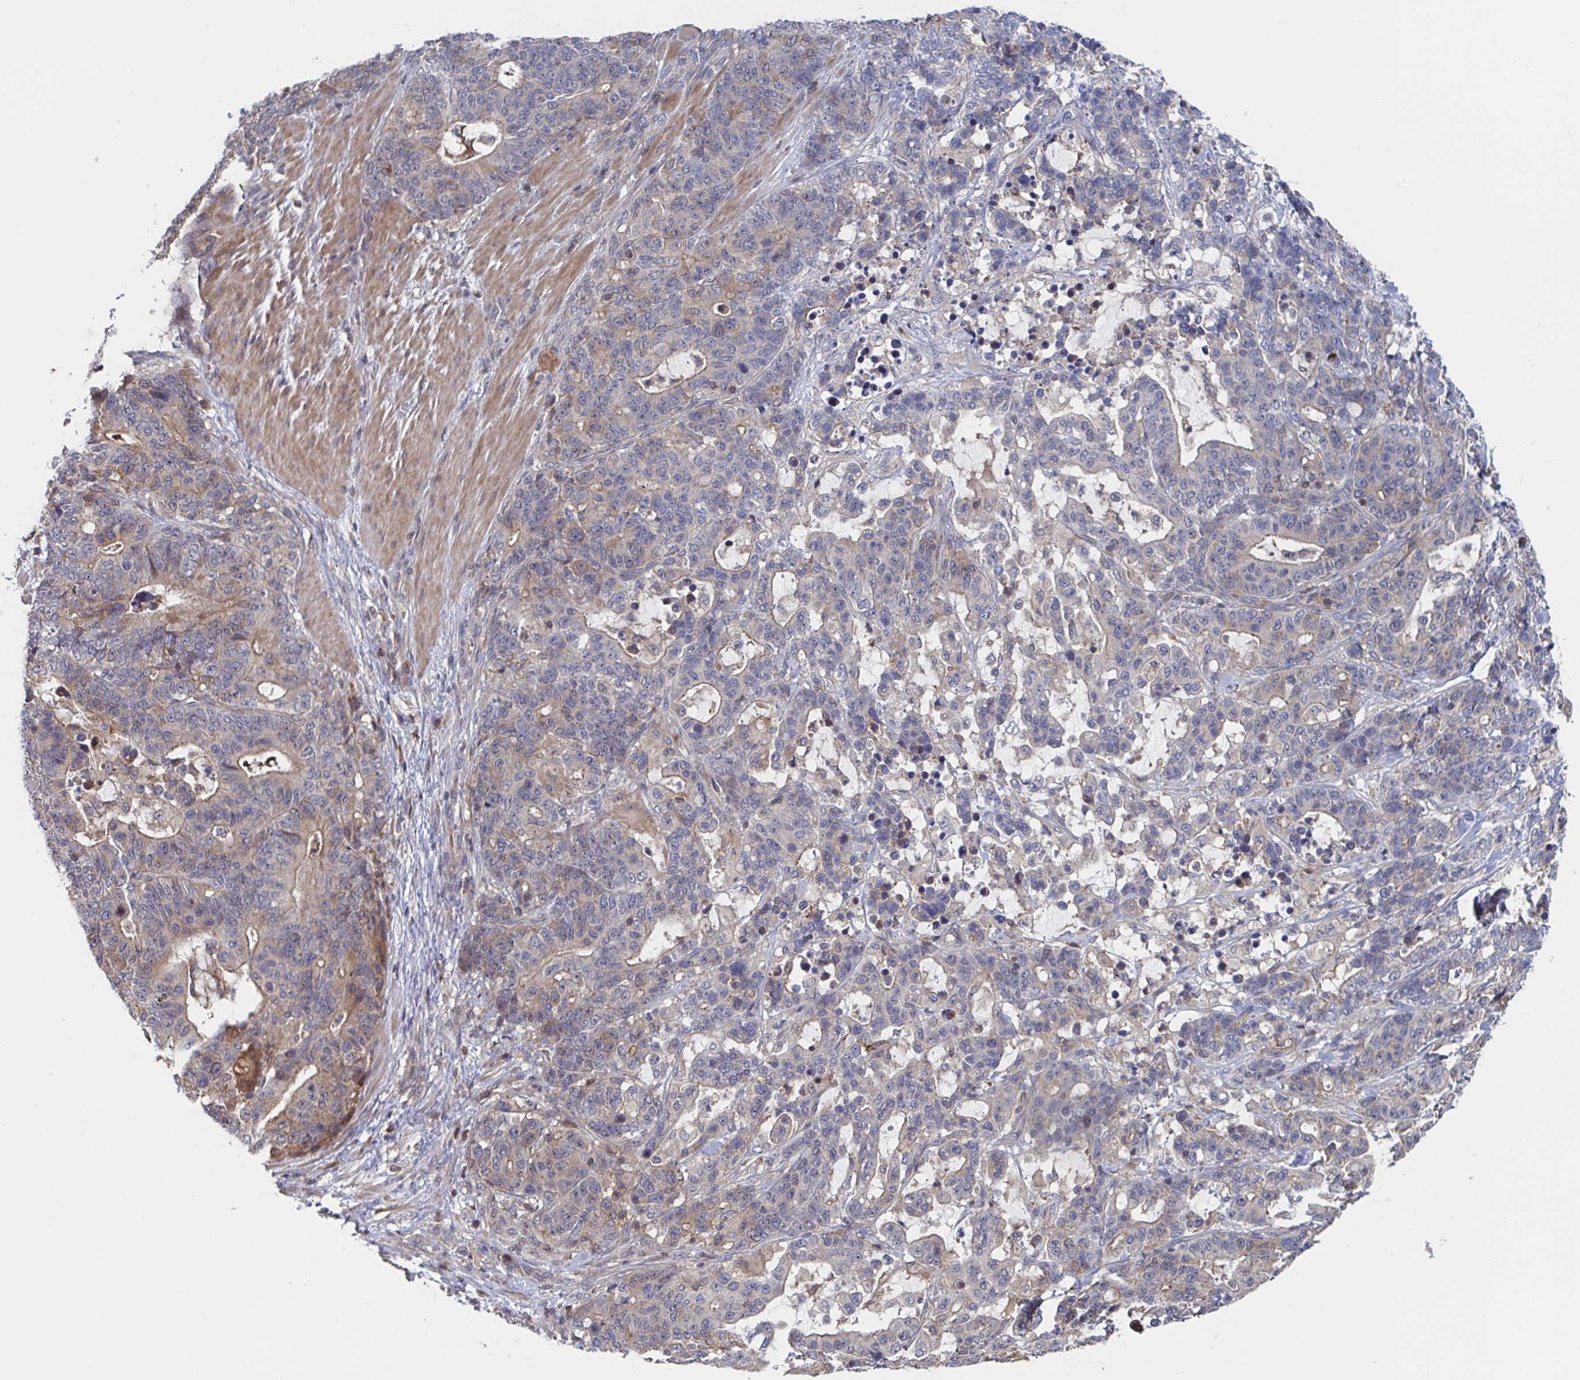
{"staining": {"intensity": "weak", "quantity": "25%-75%", "location": "cytoplasmic/membranous"}, "tissue": "stomach cancer", "cell_type": "Tumor cells", "image_type": "cancer", "snomed": [{"axis": "morphology", "description": "Normal tissue, NOS"}, {"axis": "morphology", "description": "Adenocarcinoma, NOS"}, {"axis": "topography", "description": "Stomach"}], "caption": "High-power microscopy captured an IHC micrograph of stomach adenocarcinoma, revealing weak cytoplasmic/membranous positivity in about 25%-75% of tumor cells.", "gene": "DHRS12", "patient": {"sex": "female", "age": 64}}